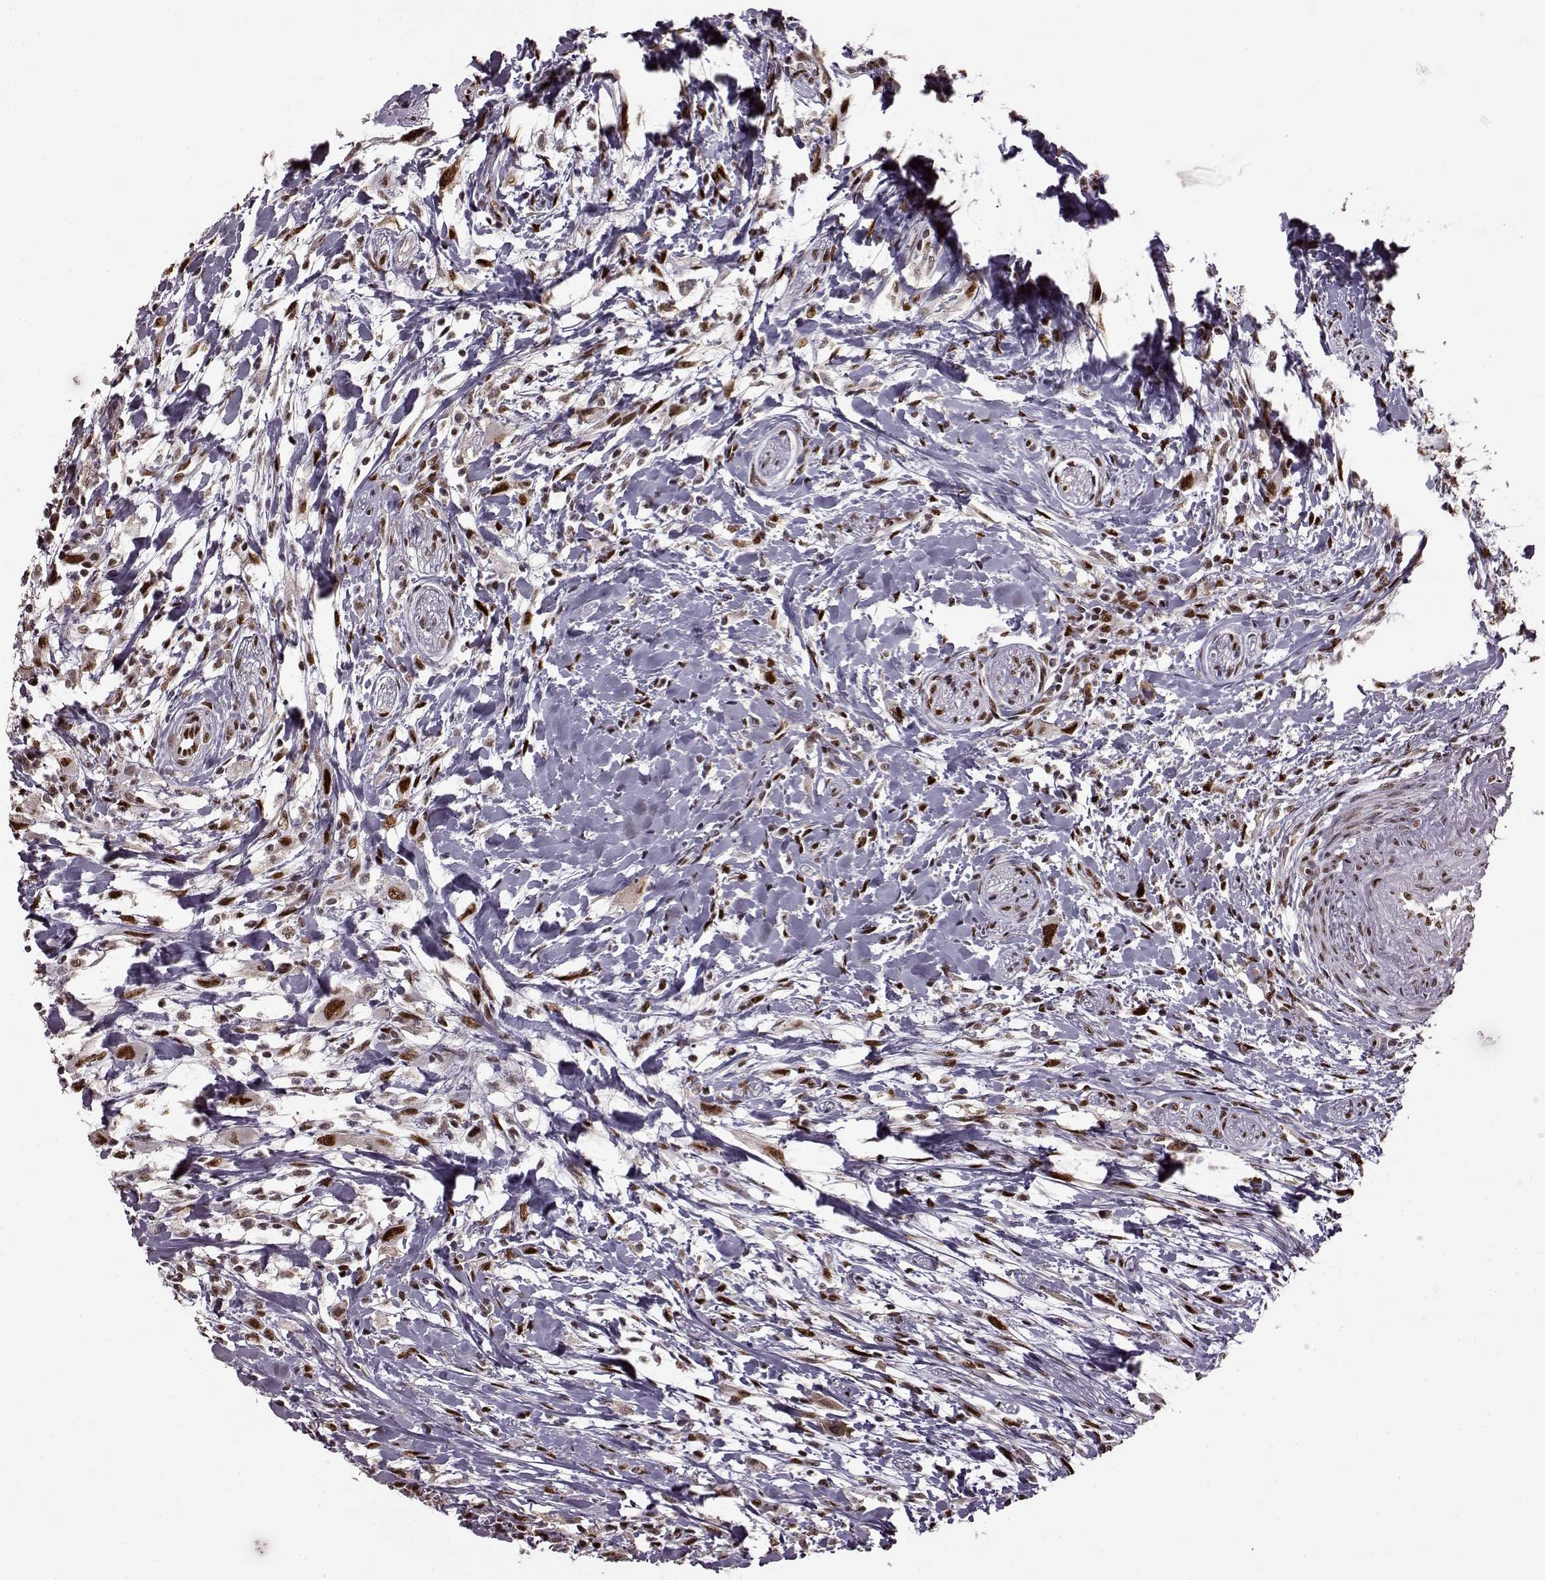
{"staining": {"intensity": "strong", "quantity": ">75%", "location": "nuclear"}, "tissue": "head and neck cancer", "cell_type": "Tumor cells", "image_type": "cancer", "snomed": [{"axis": "morphology", "description": "Squamous cell carcinoma, NOS"}, {"axis": "morphology", "description": "Squamous cell carcinoma, metastatic, NOS"}, {"axis": "topography", "description": "Oral tissue"}, {"axis": "topography", "description": "Head-Neck"}], "caption": "IHC of human head and neck metastatic squamous cell carcinoma reveals high levels of strong nuclear positivity in about >75% of tumor cells. (brown staining indicates protein expression, while blue staining denotes nuclei).", "gene": "FTO", "patient": {"sex": "female", "age": 85}}